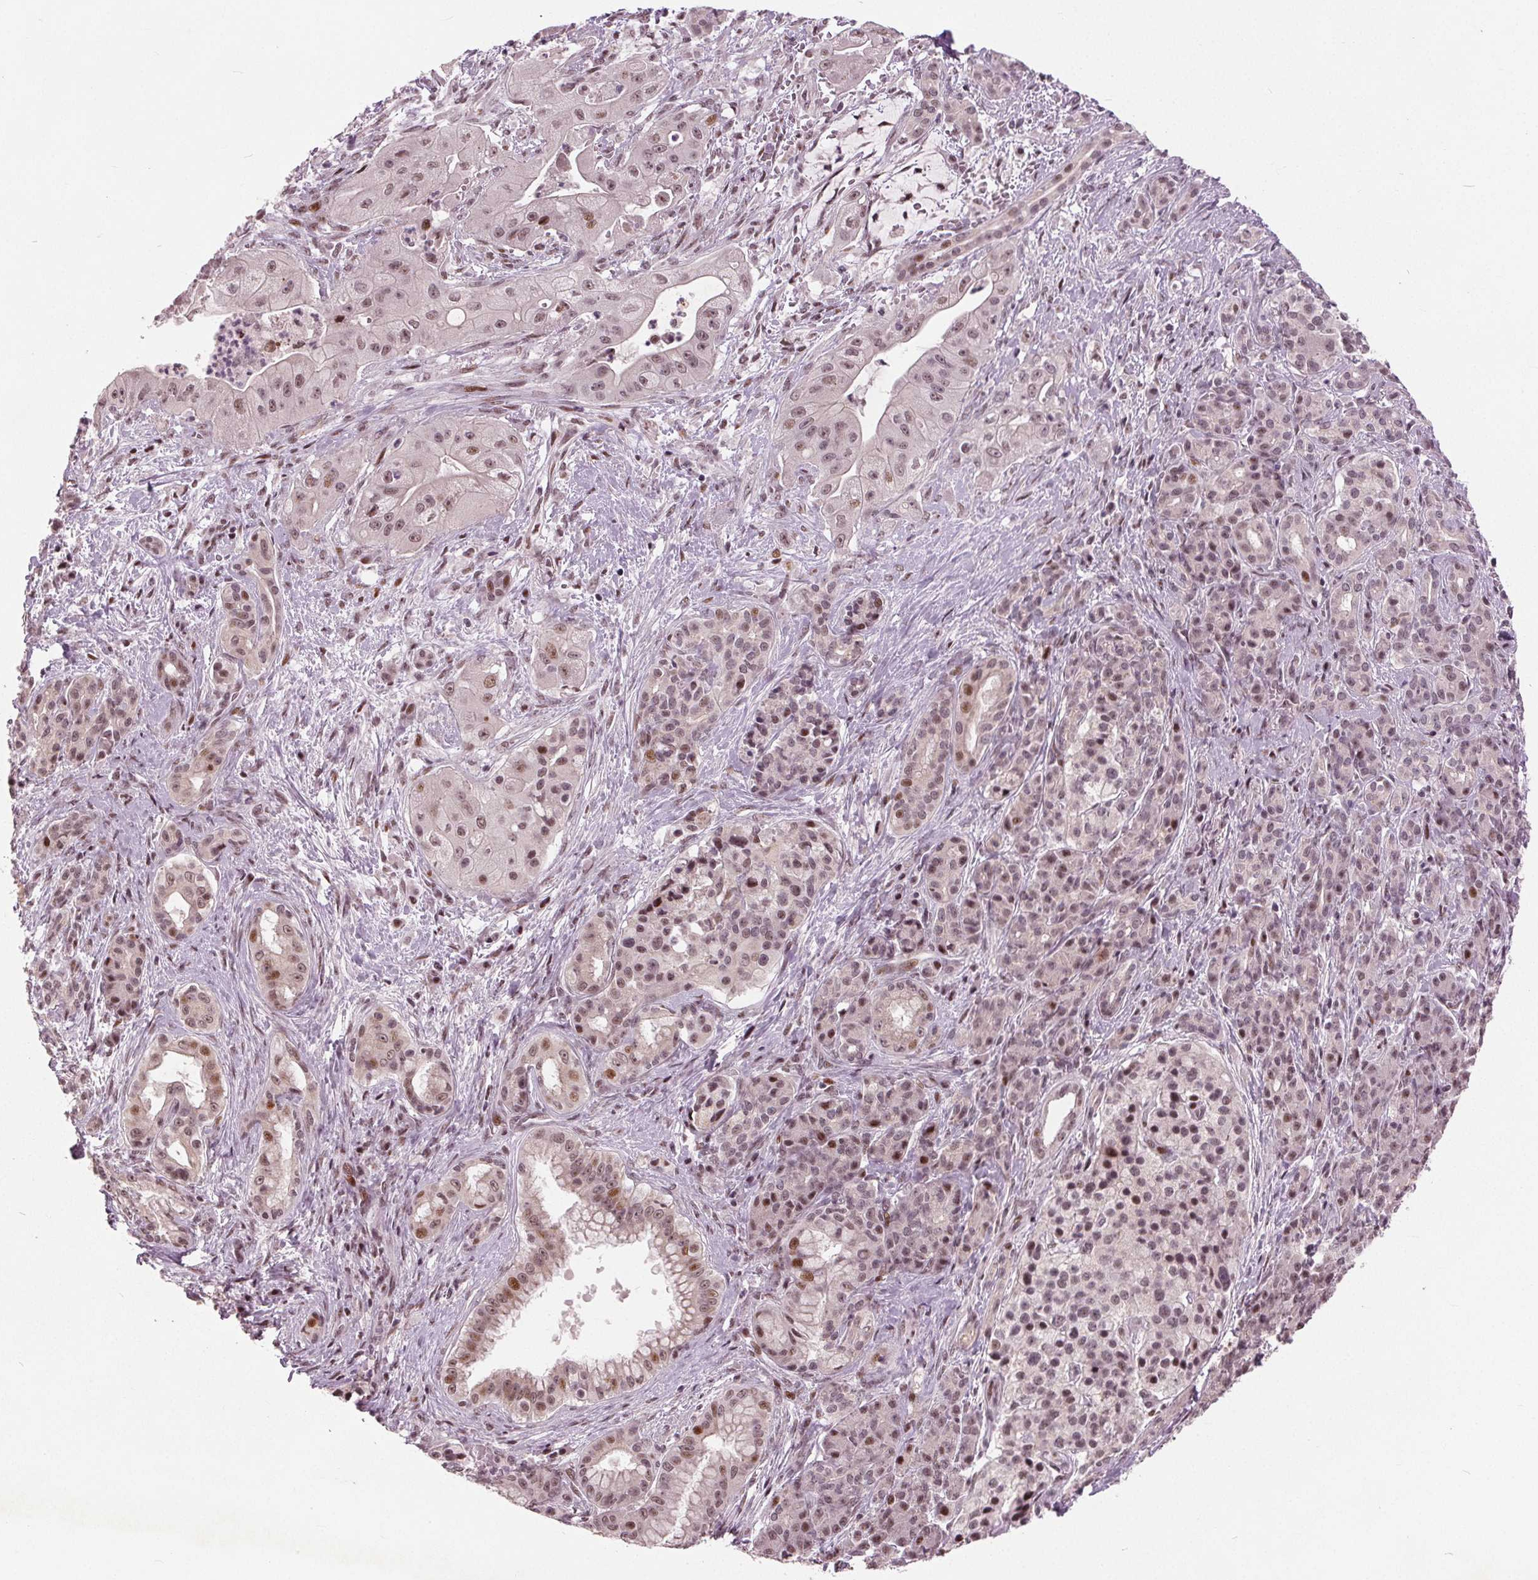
{"staining": {"intensity": "weak", "quantity": ">75%", "location": "nuclear"}, "tissue": "pancreatic cancer", "cell_type": "Tumor cells", "image_type": "cancer", "snomed": [{"axis": "morphology", "description": "Normal tissue, NOS"}, {"axis": "morphology", "description": "Inflammation, NOS"}, {"axis": "morphology", "description": "Adenocarcinoma, NOS"}, {"axis": "topography", "description": "Pancreas"}], "caption": "Approximately >75% of tumor cells in pancreatic adenocarcinoma reveal weak nuclear protein positivity as visualized by brown immunohistochemical staining.", "gene": "TTC34", "patient": {"sex": "male", "age": 57}}